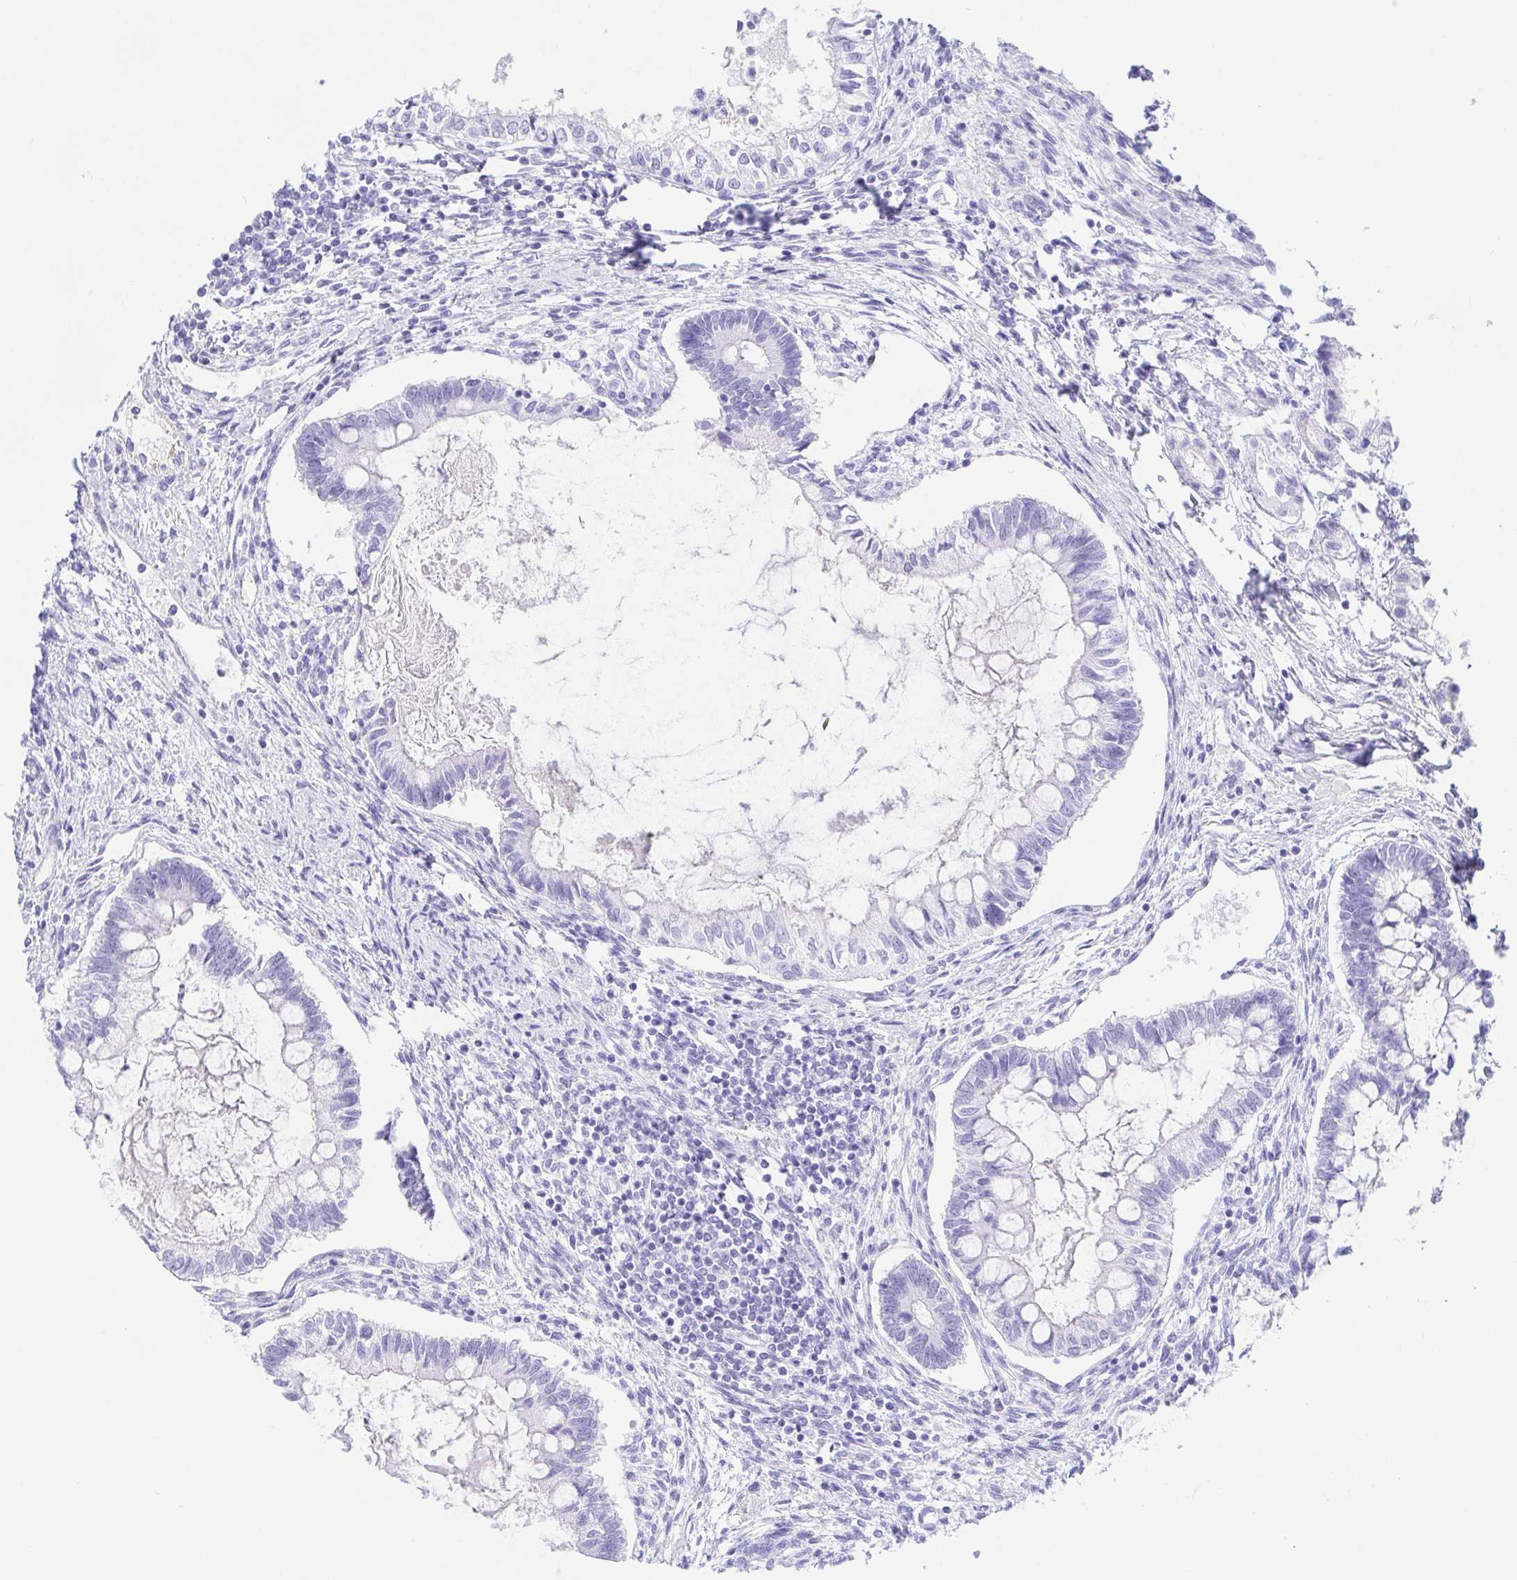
{"staining": {"intensity": "negative", "quantity": "none", "location": "none"}, "tissue": "testis cancer", "cell_type": "Tumor cells", "image_type": "cancer", "snomed": [{"axis": "morphology", "description": "Carcinoma, Embryonal, NOS"}, {"axis": "topography", "description": "Testis"}], "caption": "This is an immunohistochemistry (IHC) image of human testis embryonal carcinoma. There is no staining in tumor cells.", "gene": "GKN1", "patient": {"sex": "male", "age": 37}}